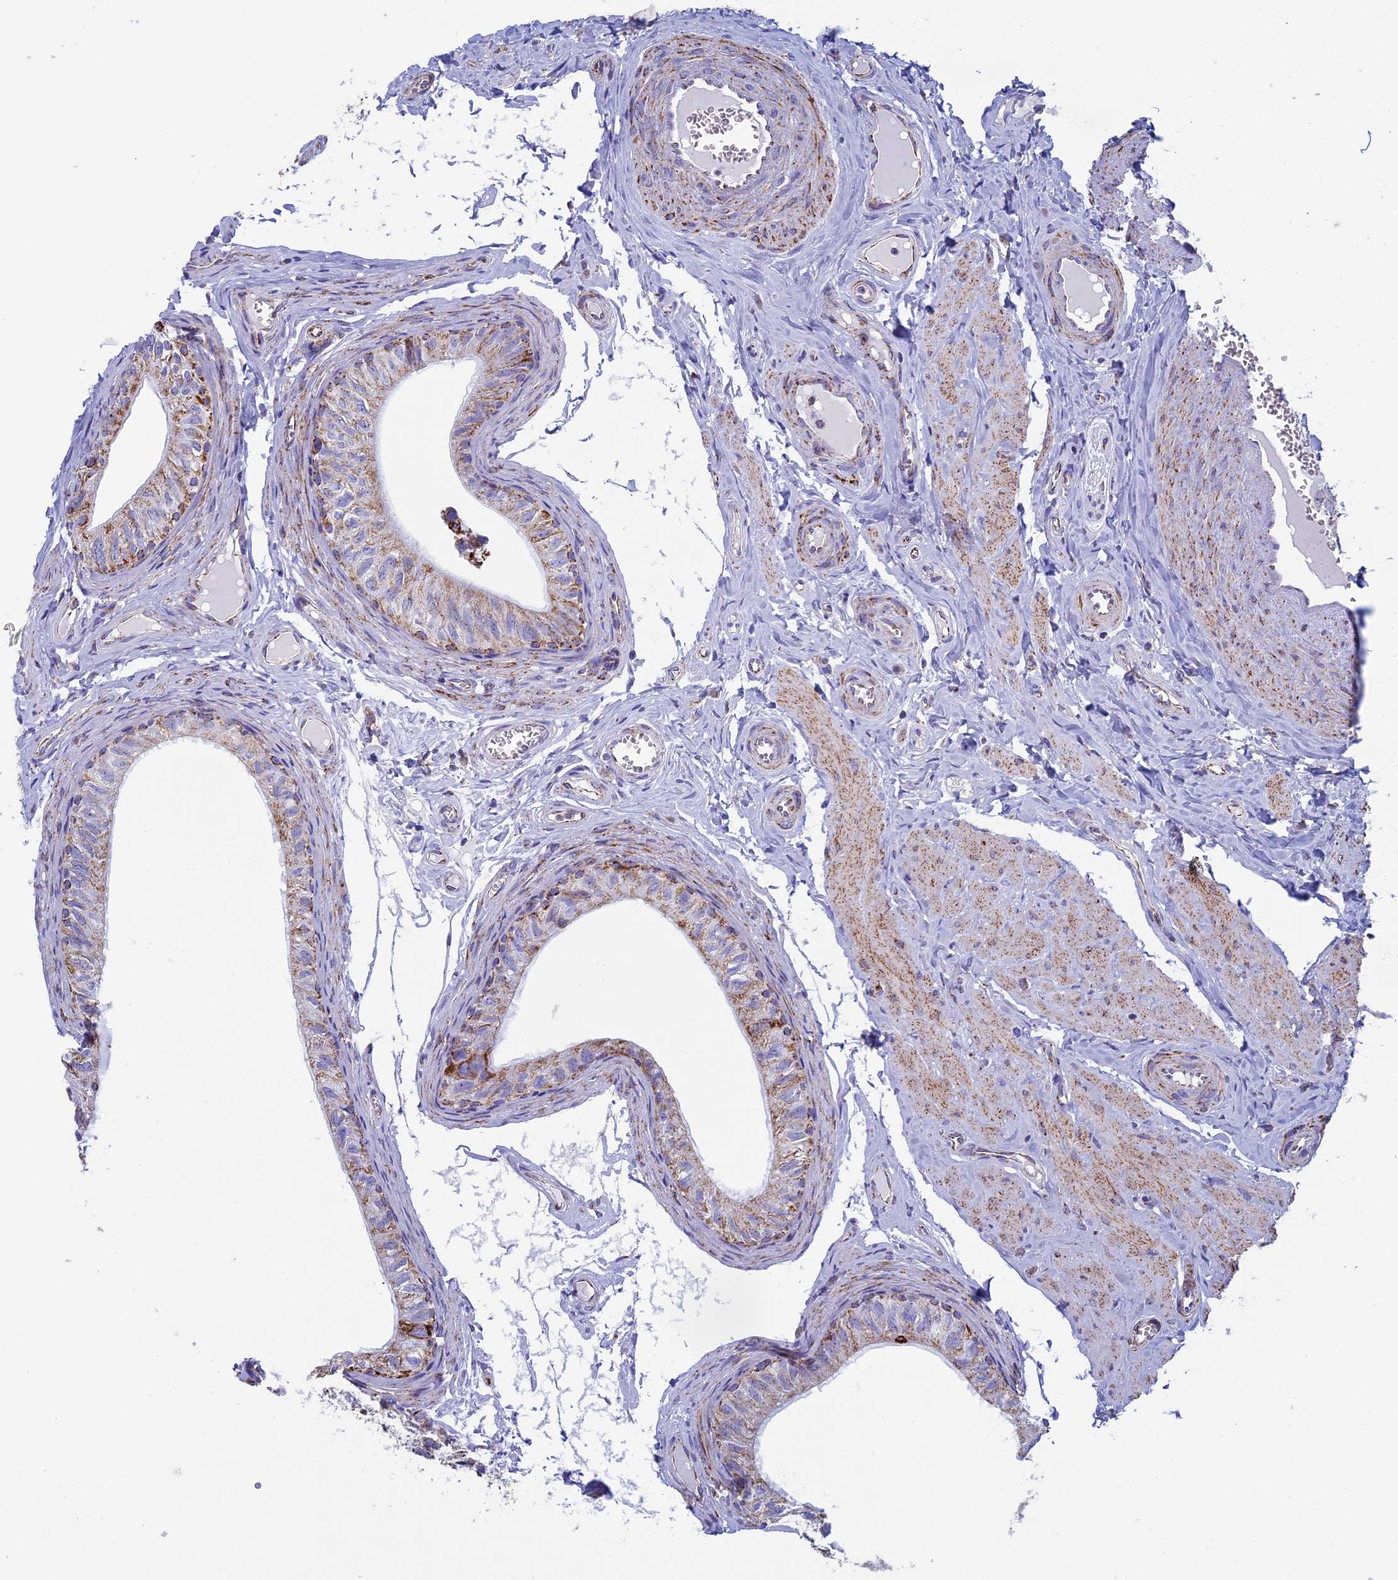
{"staining": {"intensity": "strong", "quantity": "25%-75%", "location": "cytoplasmic/membranous"}, "tissue": "epididymis", "cell_type": "Glandular cells", "image_type": "normal", "snomed": [{"axis": "morphology", "description": "Normal tissue, NOS"}, {"axis": "topography", "description": "Epididymis"}], "caption": "Glandular cells demonstrate high levels of strong cytoplasmic/membranous staining in approximately 25%-75% of cells in benign human epididymis.", "gene": "UQCRFS1", "patient": {"sex": "male", "age": 42}}